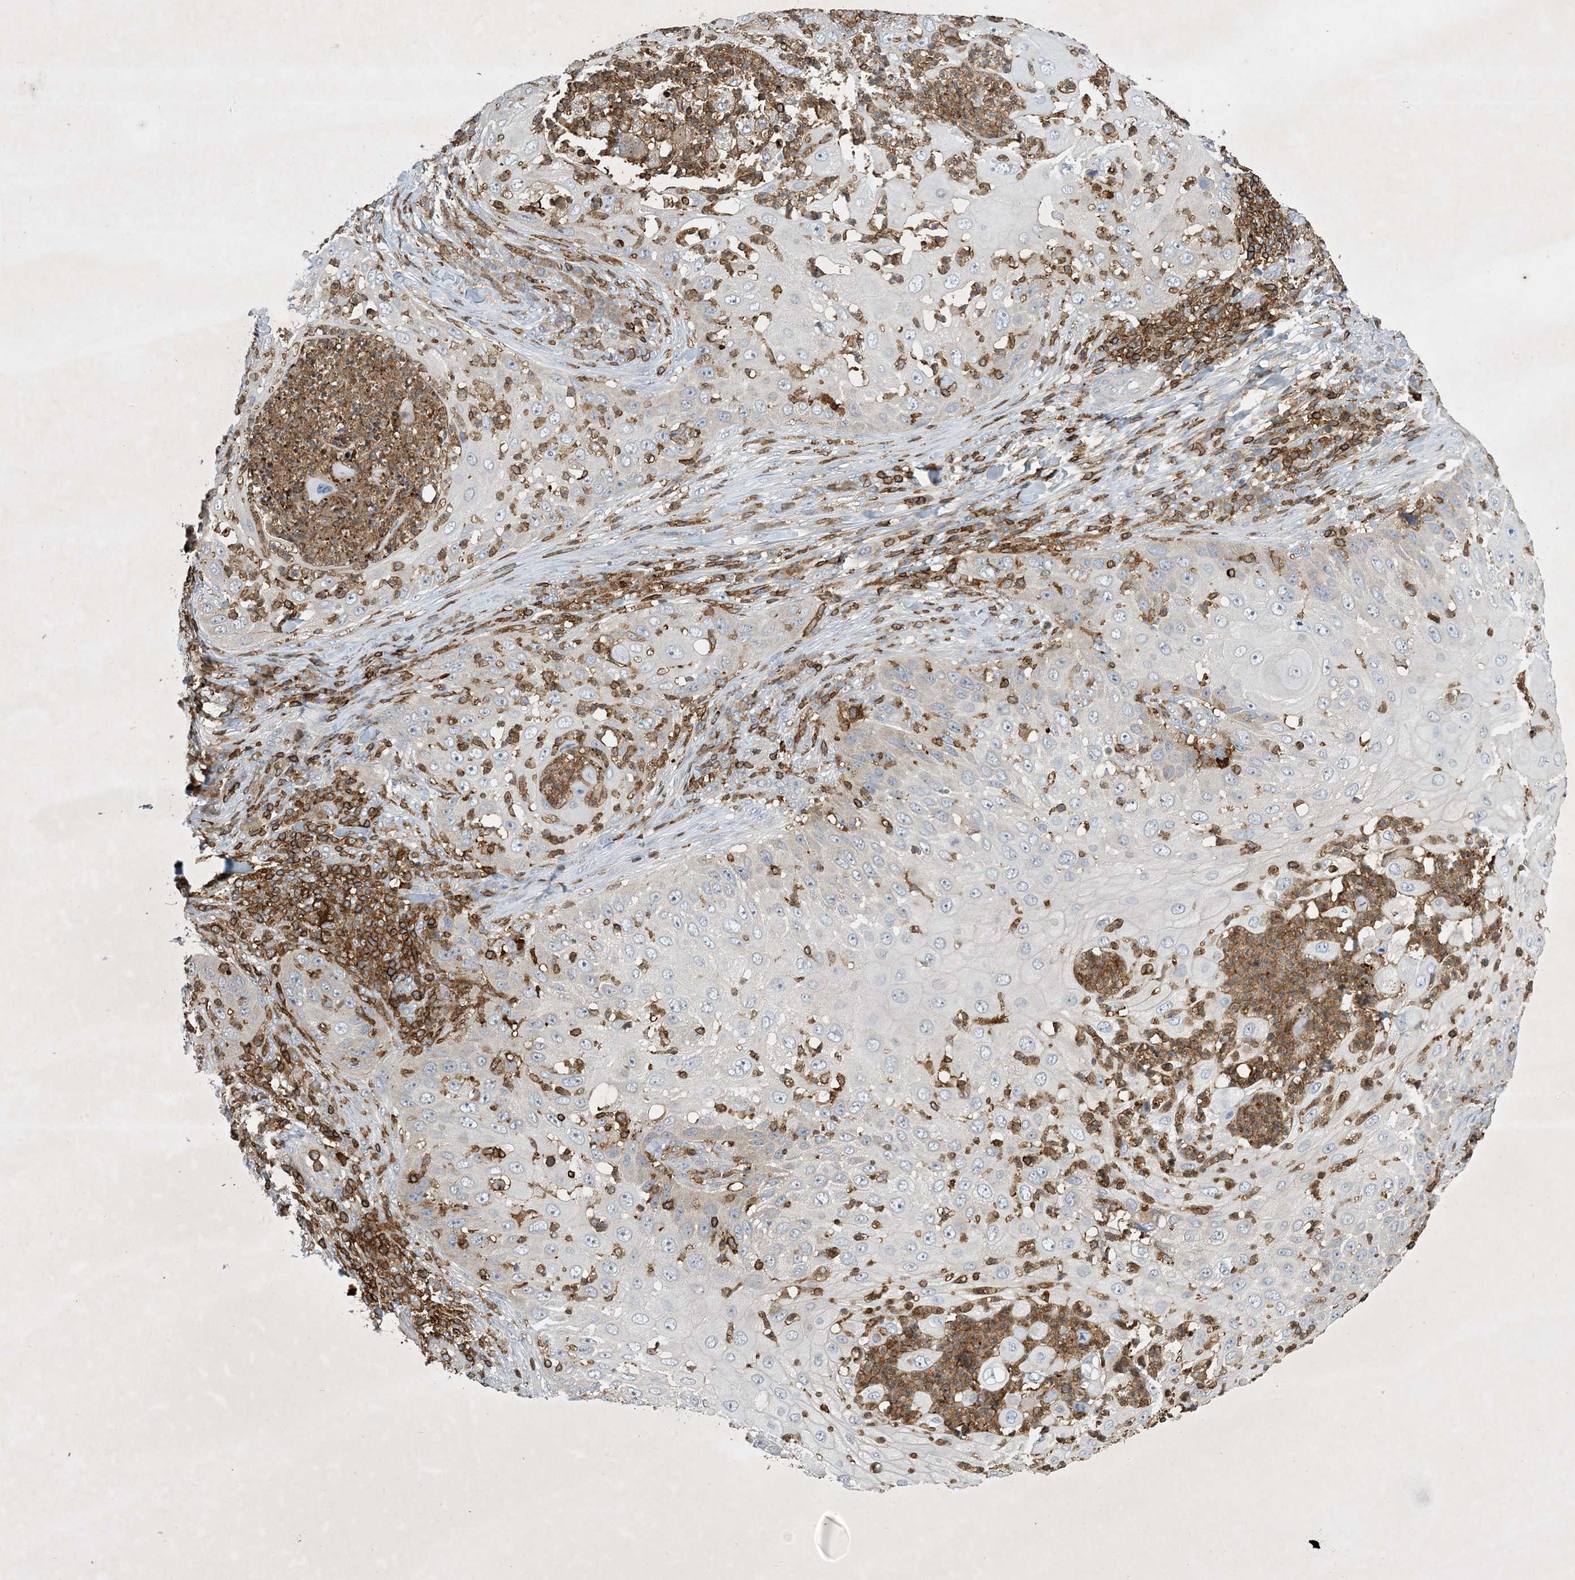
{"staining": {"intensity": "negative", "quantity": "none", "location": "none"}, "tissue": "skin cancer", "cell_type": "Tumor cells", "image_type": "cancer", "snomed": [{"axis": "morphology", "description": "Squamous cell carcinoma, NOS"}, {"axis": "topography", "description": "Skin"}], "caption": "The image exhibits no staining of tumor cells in squamous cell carcinoma (skin).", "gene": "AK9", "patient": {"sex": "female", "age": 44}}